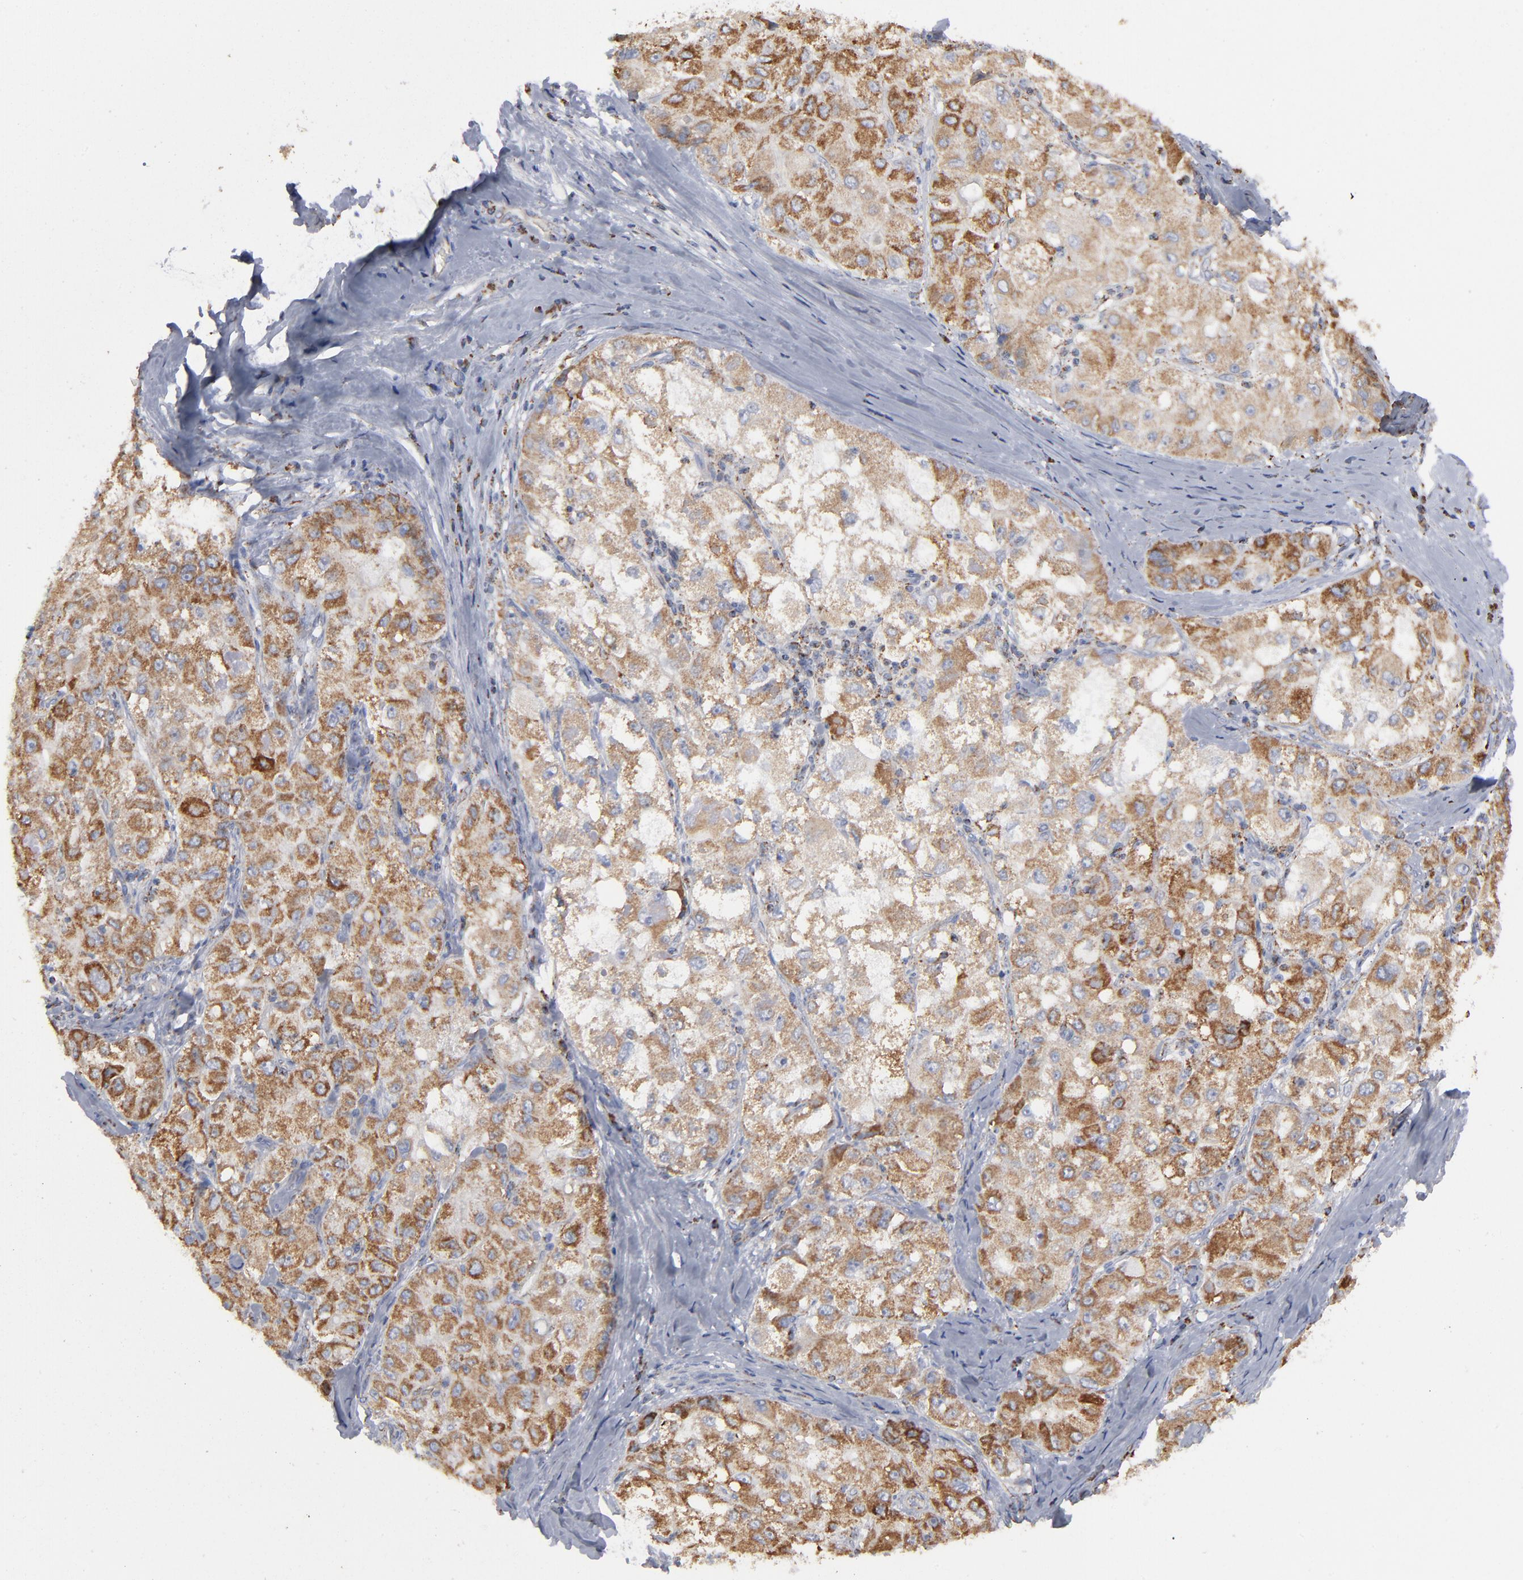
{"staining": {"intensity": "strong", "quantity": ">75%", "location": "cytoplasmic/membranous"}, "tissue": "liver cancer", "cell_type": "Tumor cells", "image_type": "cancer", "snomed": [{"axis": "morphology", "description": "Carcinoma, Hepatocellular, NOS"}, {"axis": "topography", "description": "Liver"}], "caption": "Immunohistochemical staining of human liver cancer displays high levels of strong cytoplasmic/membranous protein expression in approximately >75% of tumor cells.", "gene": "ASB3", "patient": {"sex": "male", "age": 80}}